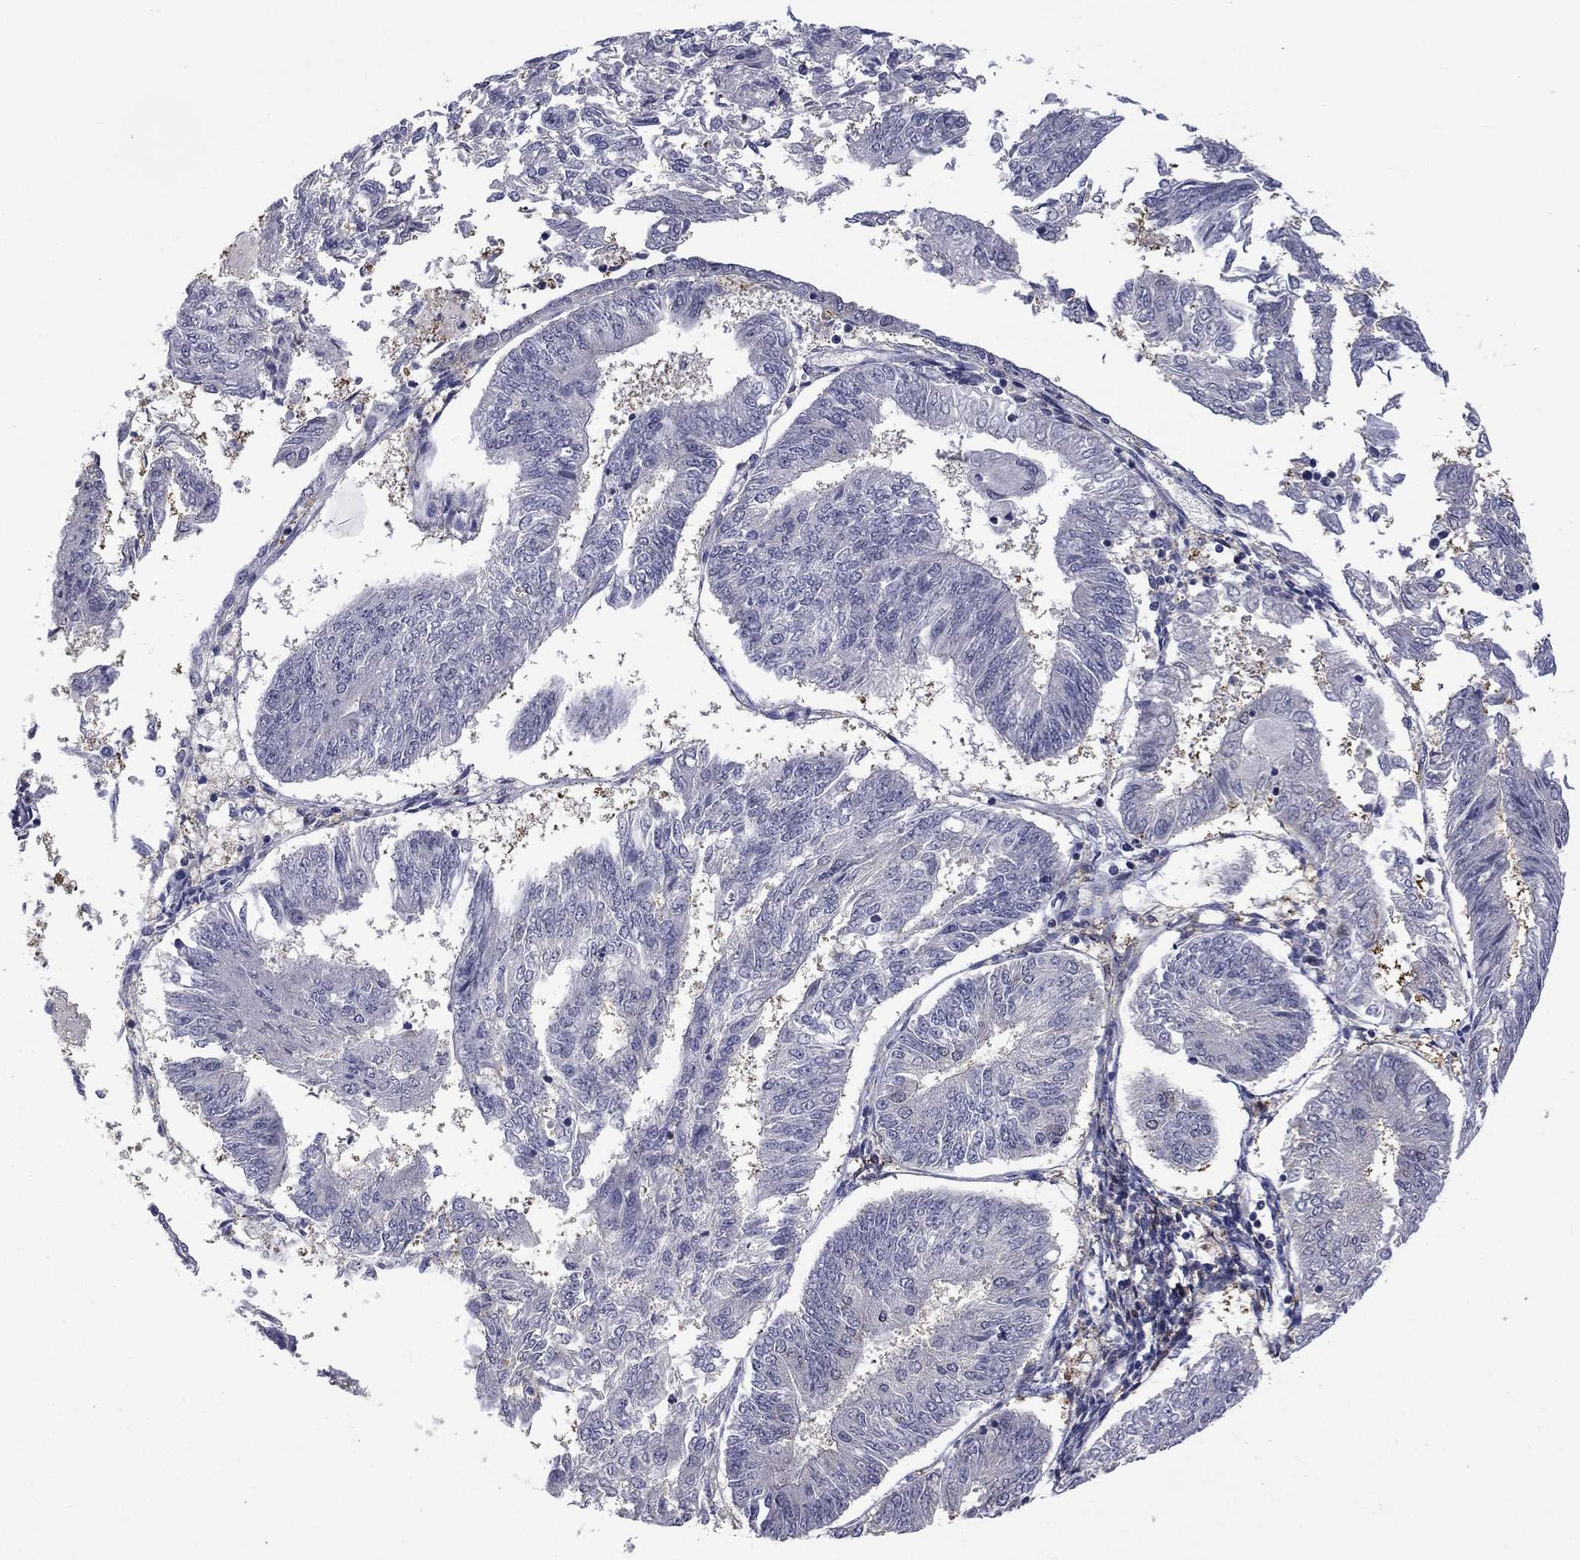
{"staining": {"intensity": "negative", "quantity": "none", "location": "none"}, "tissue": "endometrial cancer", "cell_type": "Tumor cells", "image_type": "cancer", "snomed": [{"axis": "morphology", "description": "Adenocarcinoma, NOS"}, {"axis": "topography", "description": "Endometrium"}], "caption": "Tumor cells are negative for brown protein staining in endometrial cancer.", "gene": "CBR1", "patient": {"sex": "female", "age": 58}}